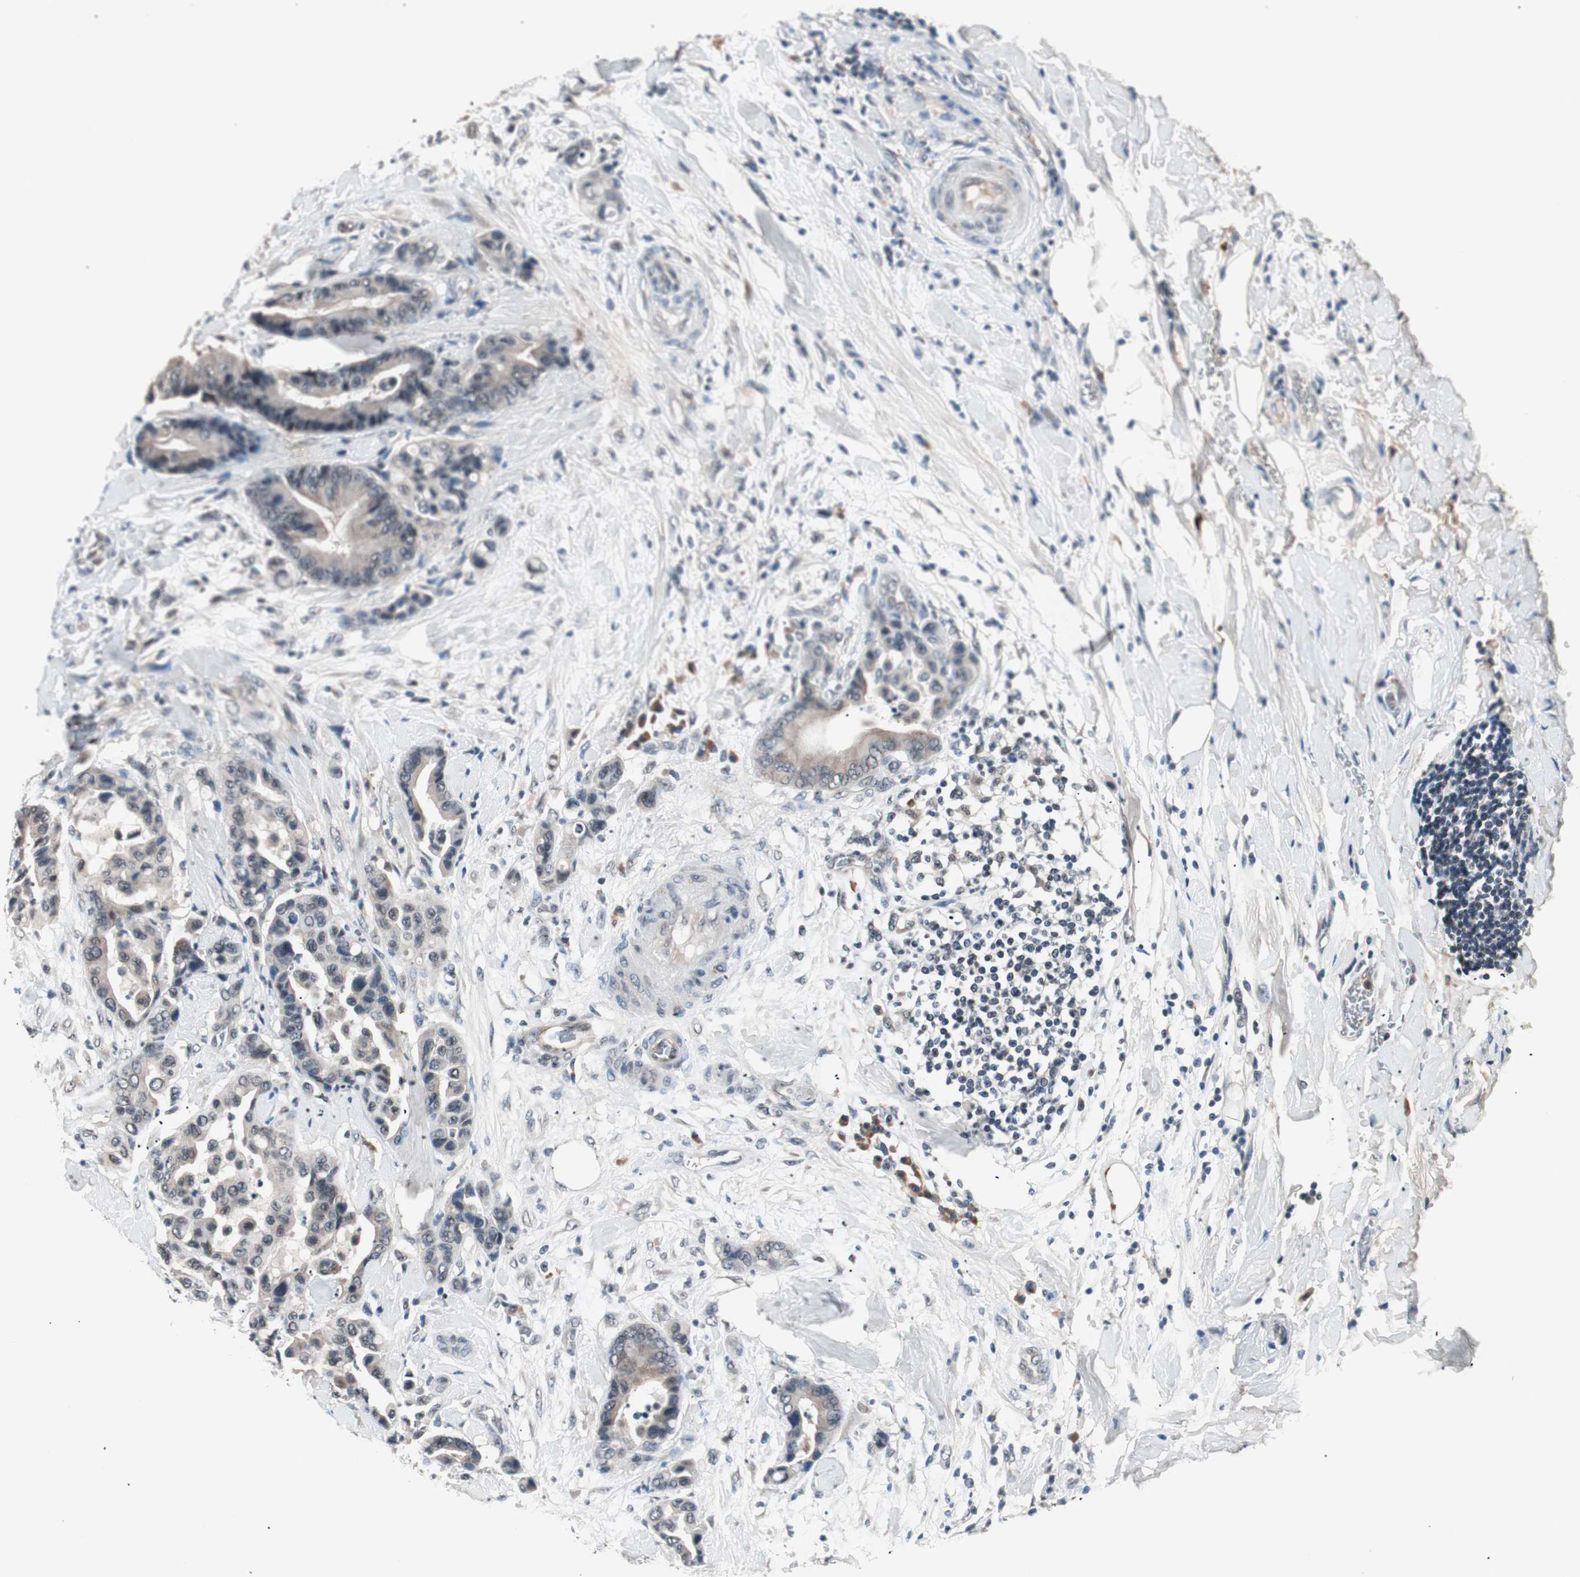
{"staining": {"intensity": "weak", "quantity": "<25%", "location": "cytoplasmic/membranous"}, "tissue": "colorectal cancer", "cell_type": "Tumor cells", "image_type": "cancer", "snomed": [{"axis": "morphology", "description": "Normal tissue, NOS"}, {"axis": "morphology", "description": "Adenocarcinoma, NOS"}, {"axis": "topography", "description": "Colon"}], "caption": "This photomicrograph is of colorectal cancer (adenocarcinoma) stained with immunohistochemistry to label a protein in brown with the nuclei are counter-stained blue. There is no staining in tumor cells.", "gene": "NFRKB", "patient": {"sex": "male", "age": 82}}